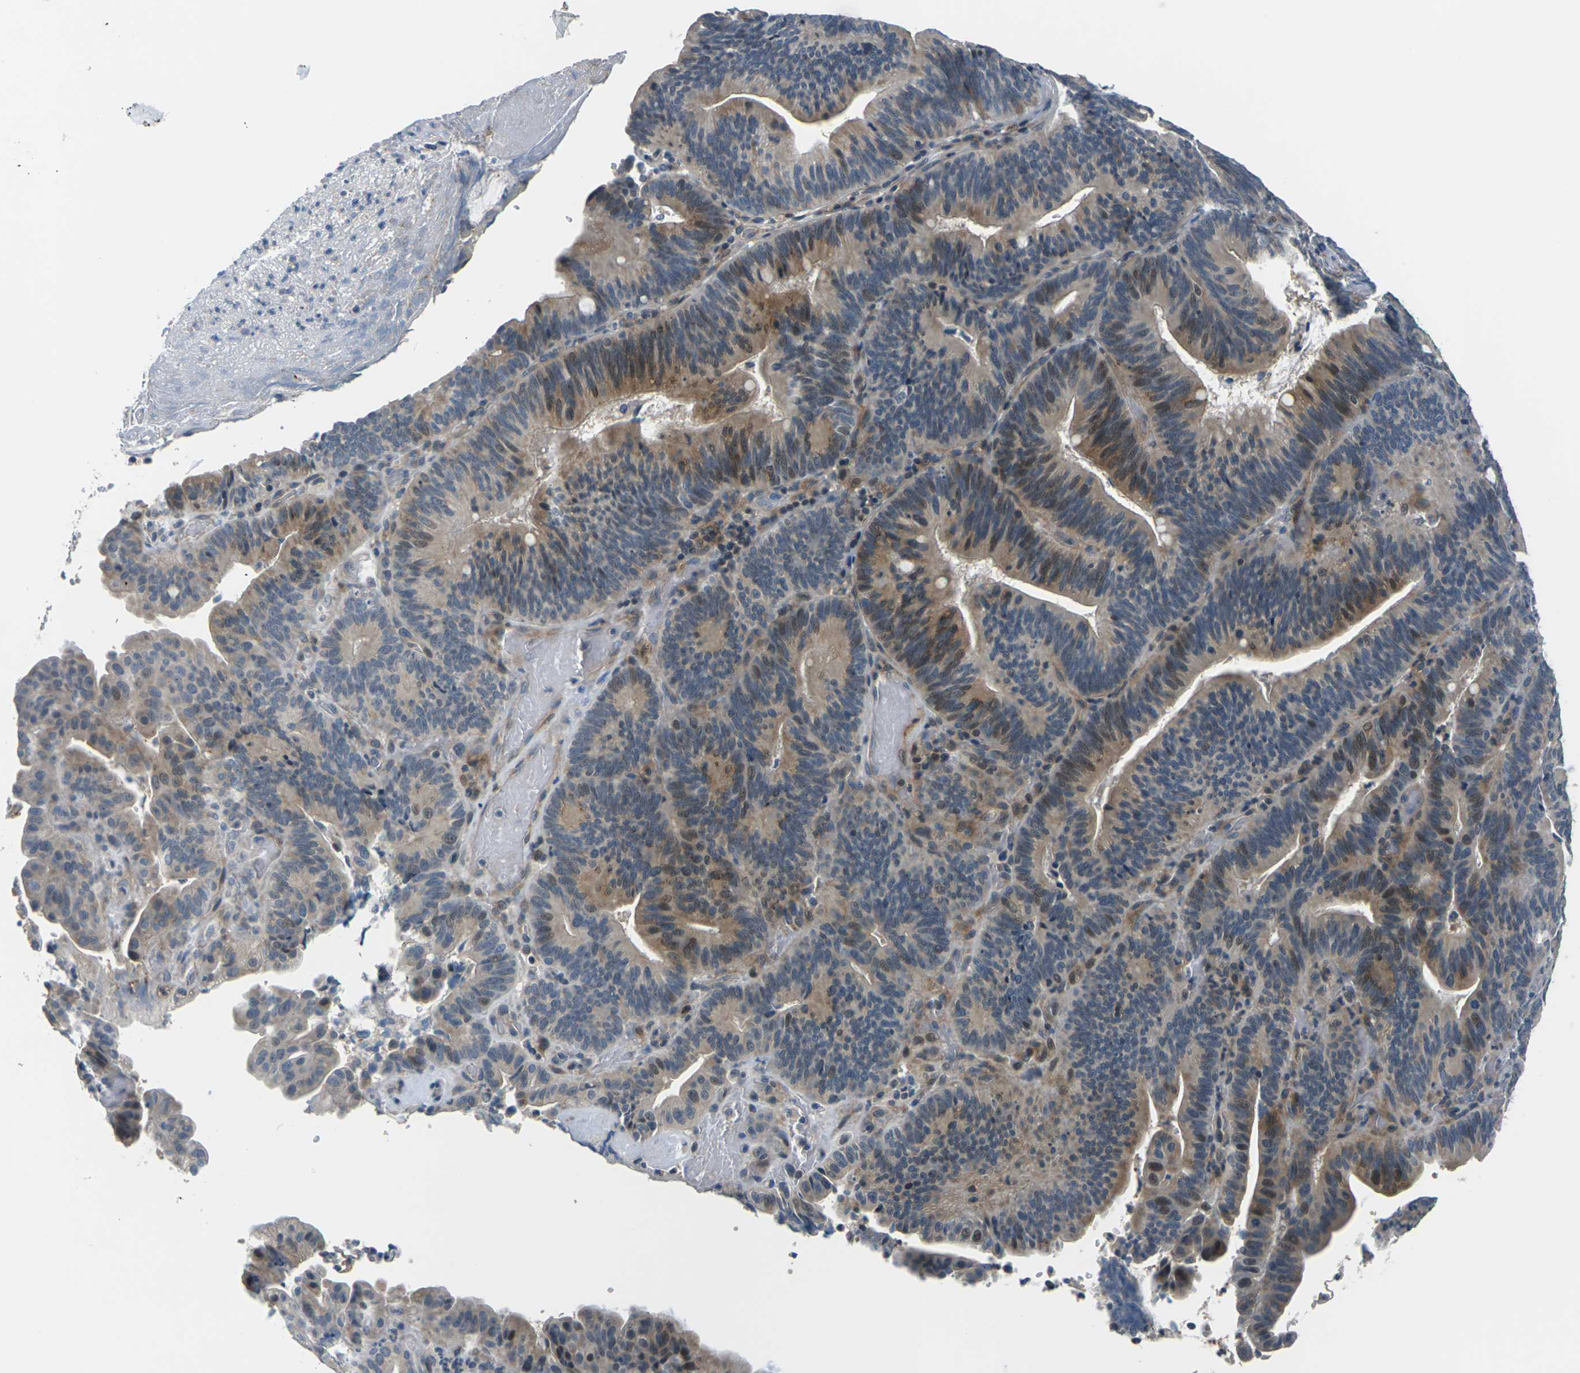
{"staining": {"intensity": "moderate", "quantity": "25%-75%", "location": "cytoplasmic/membranous"}, "tissue": "pancreatic cancer", "cell_type": "Tumor cells", "image_type": "cancer", "snomed": [{"axis": "morphology", "description": "Adenocarcinoma, NOS"}, {"axis": "topography", "description": "Pancreas"}], "caption": "IHC image of human pancreatic cancer stained for a protein (brown), which shows medium levels of moderate cytoplasmic/membranous staining in approximately 25%-75% of tumor cells.", "gene": "SLC13A3", "patient": {"sex": "male", "age": 82}}